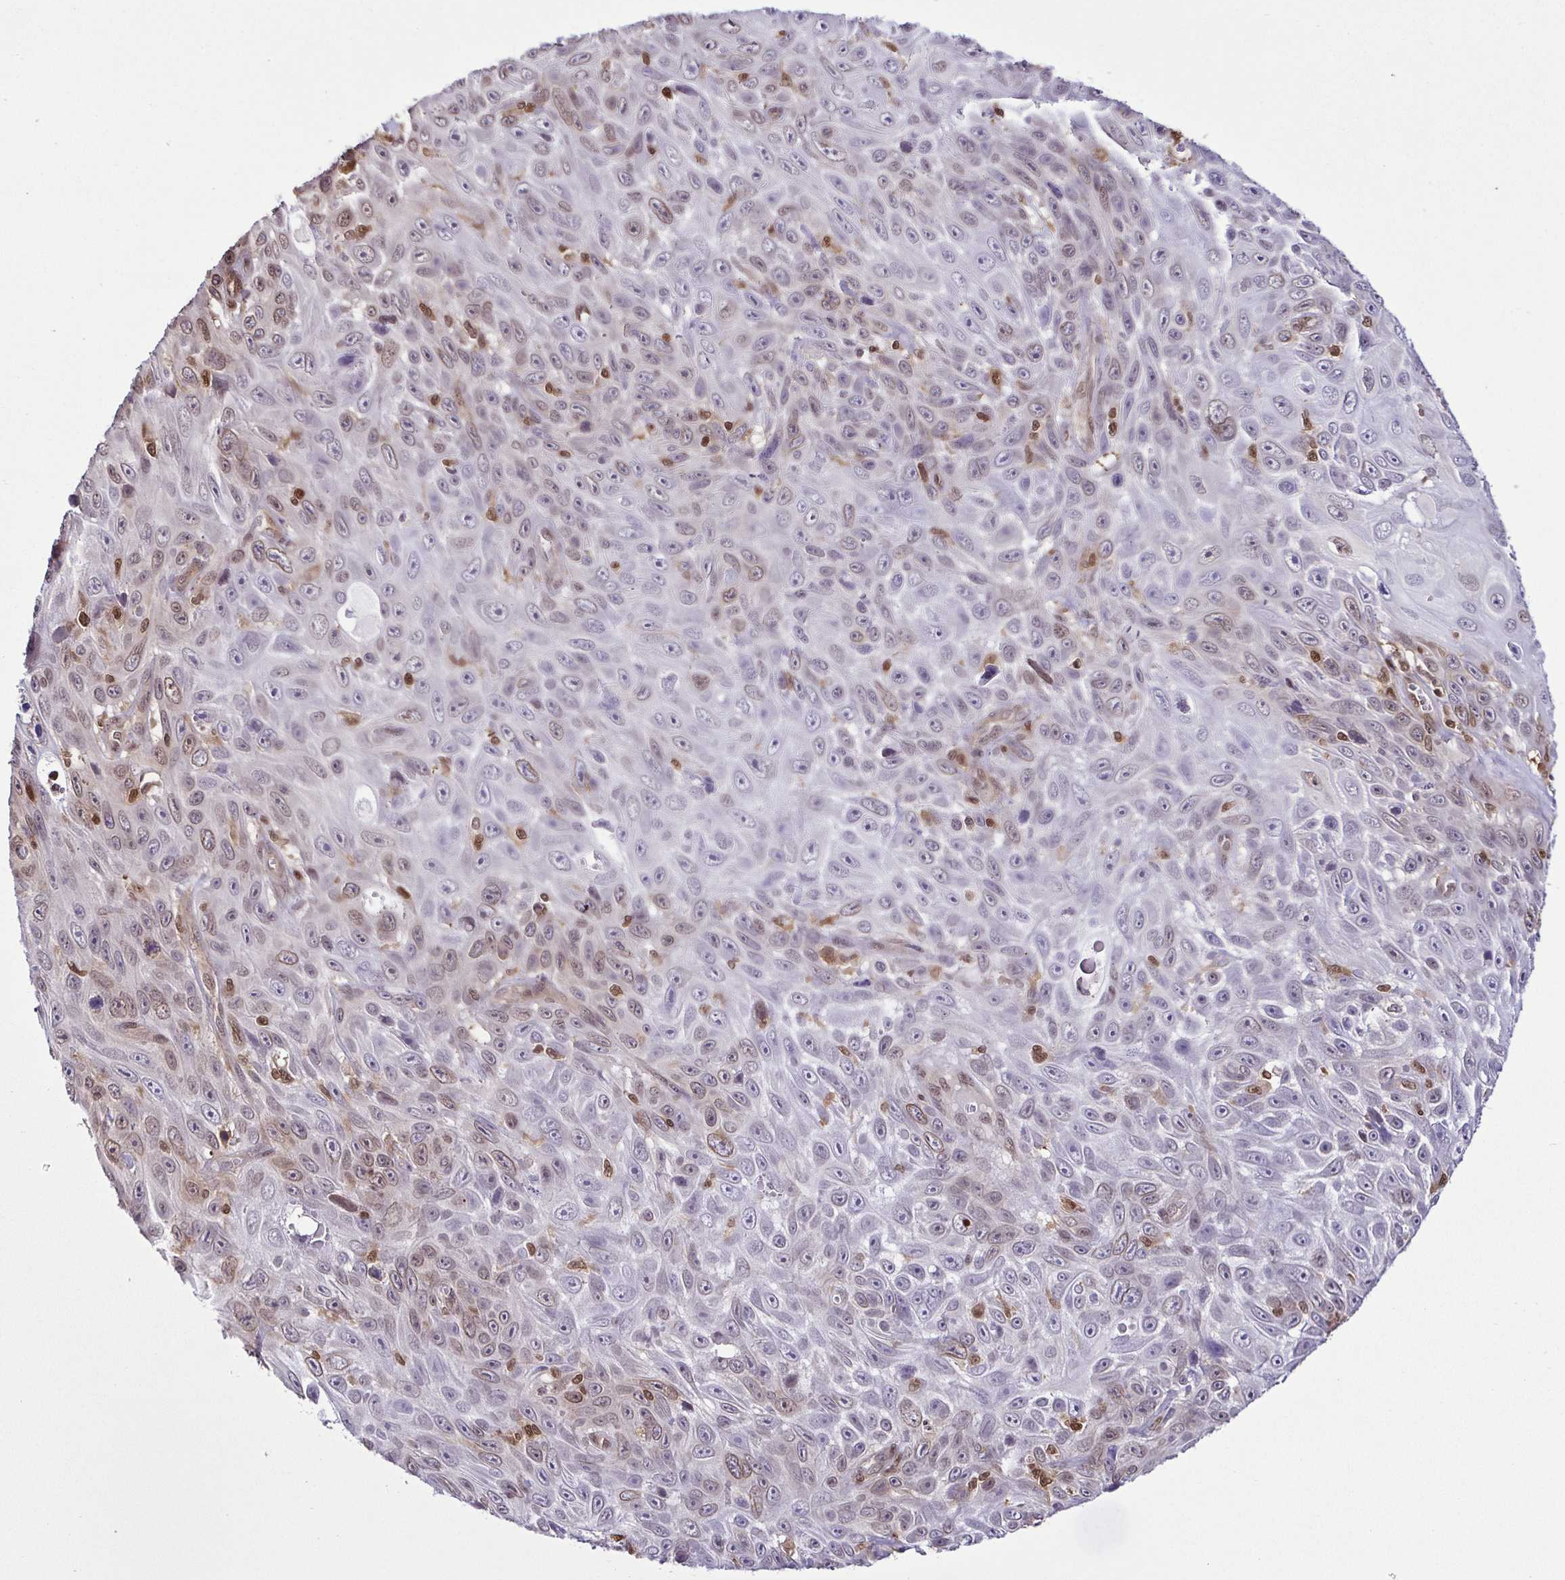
{"staining": {"intensity": "weak", "quantity": "<25%", "location": "nuclear"}, "tissue": "skin cancer", "cell_type": "Tumor cells", "image_type": "cancer", "snomed": [{"axis": "morphology", "description": "Squamous cell carcinoma, NOS"}, {"axis": "topography", "description": "Skin"}], "caption": "Tumor cells show no significant protein staining in skin cancer. The staining is performed using DAB brown chromogen with nuclei counter-stained in using hematoxylin.", "gene": "PSMB9", "patient": {"sex": "male", "age": 82}}